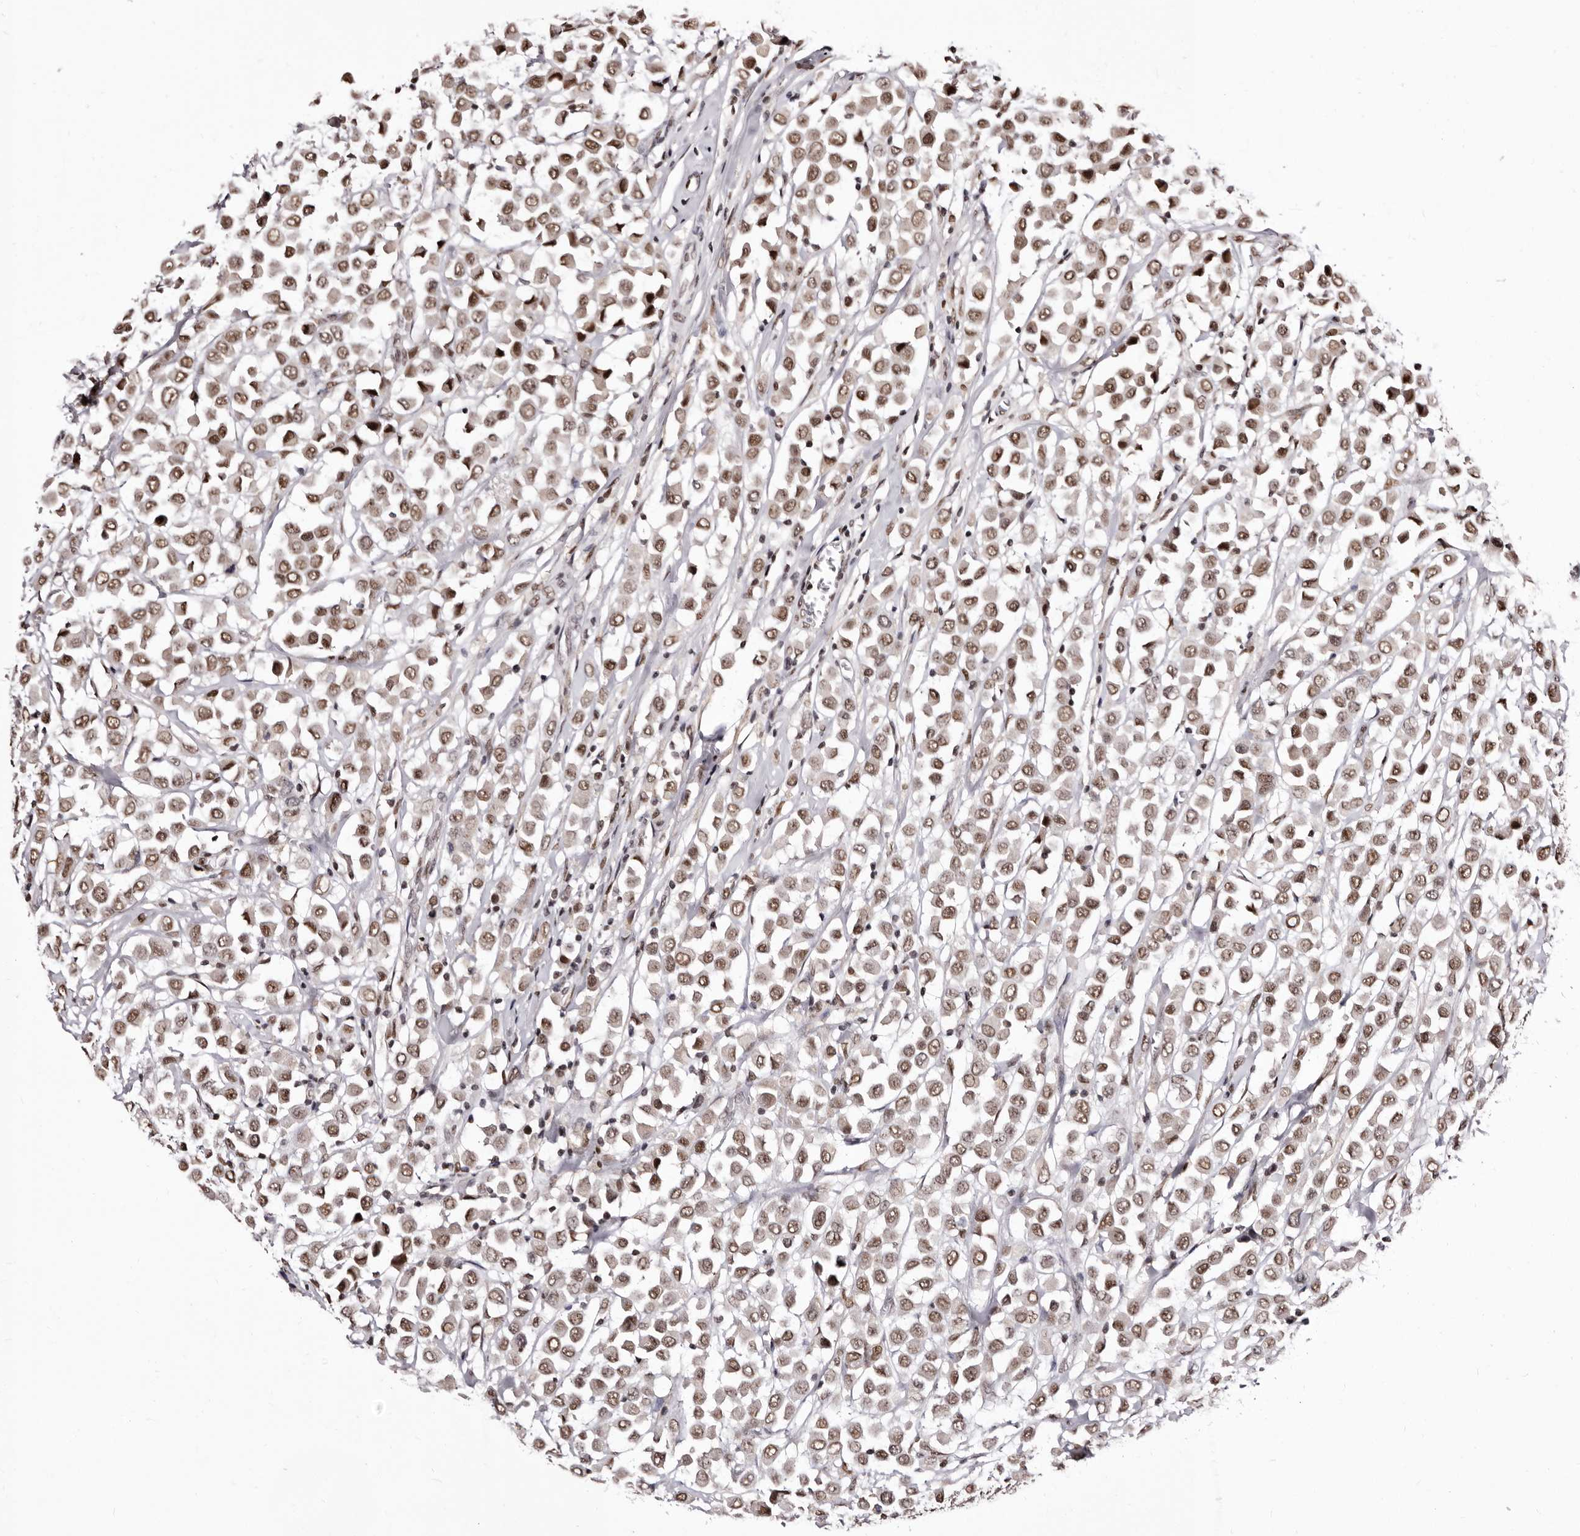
{"staining": {"intensity": "moderate", "quantity": ">75%", "location": "nuclear"}, "tissue": "breast cancer", "cell_type": "Tumor cells", "image_type": "cancer", "snomed": [{"axis": "morphology", "description": "Duct carcinoma"}, {"axis": "topography", "description": "Breast"}], "caption": "Breast intraductal carcinoma was stained to show a protein in brown. There is medium levels of moderate nuclear positivity in about >75% of tumor cells.", "gene": "ANAPC11", "patient": {"sex": "female", "age": 61}}